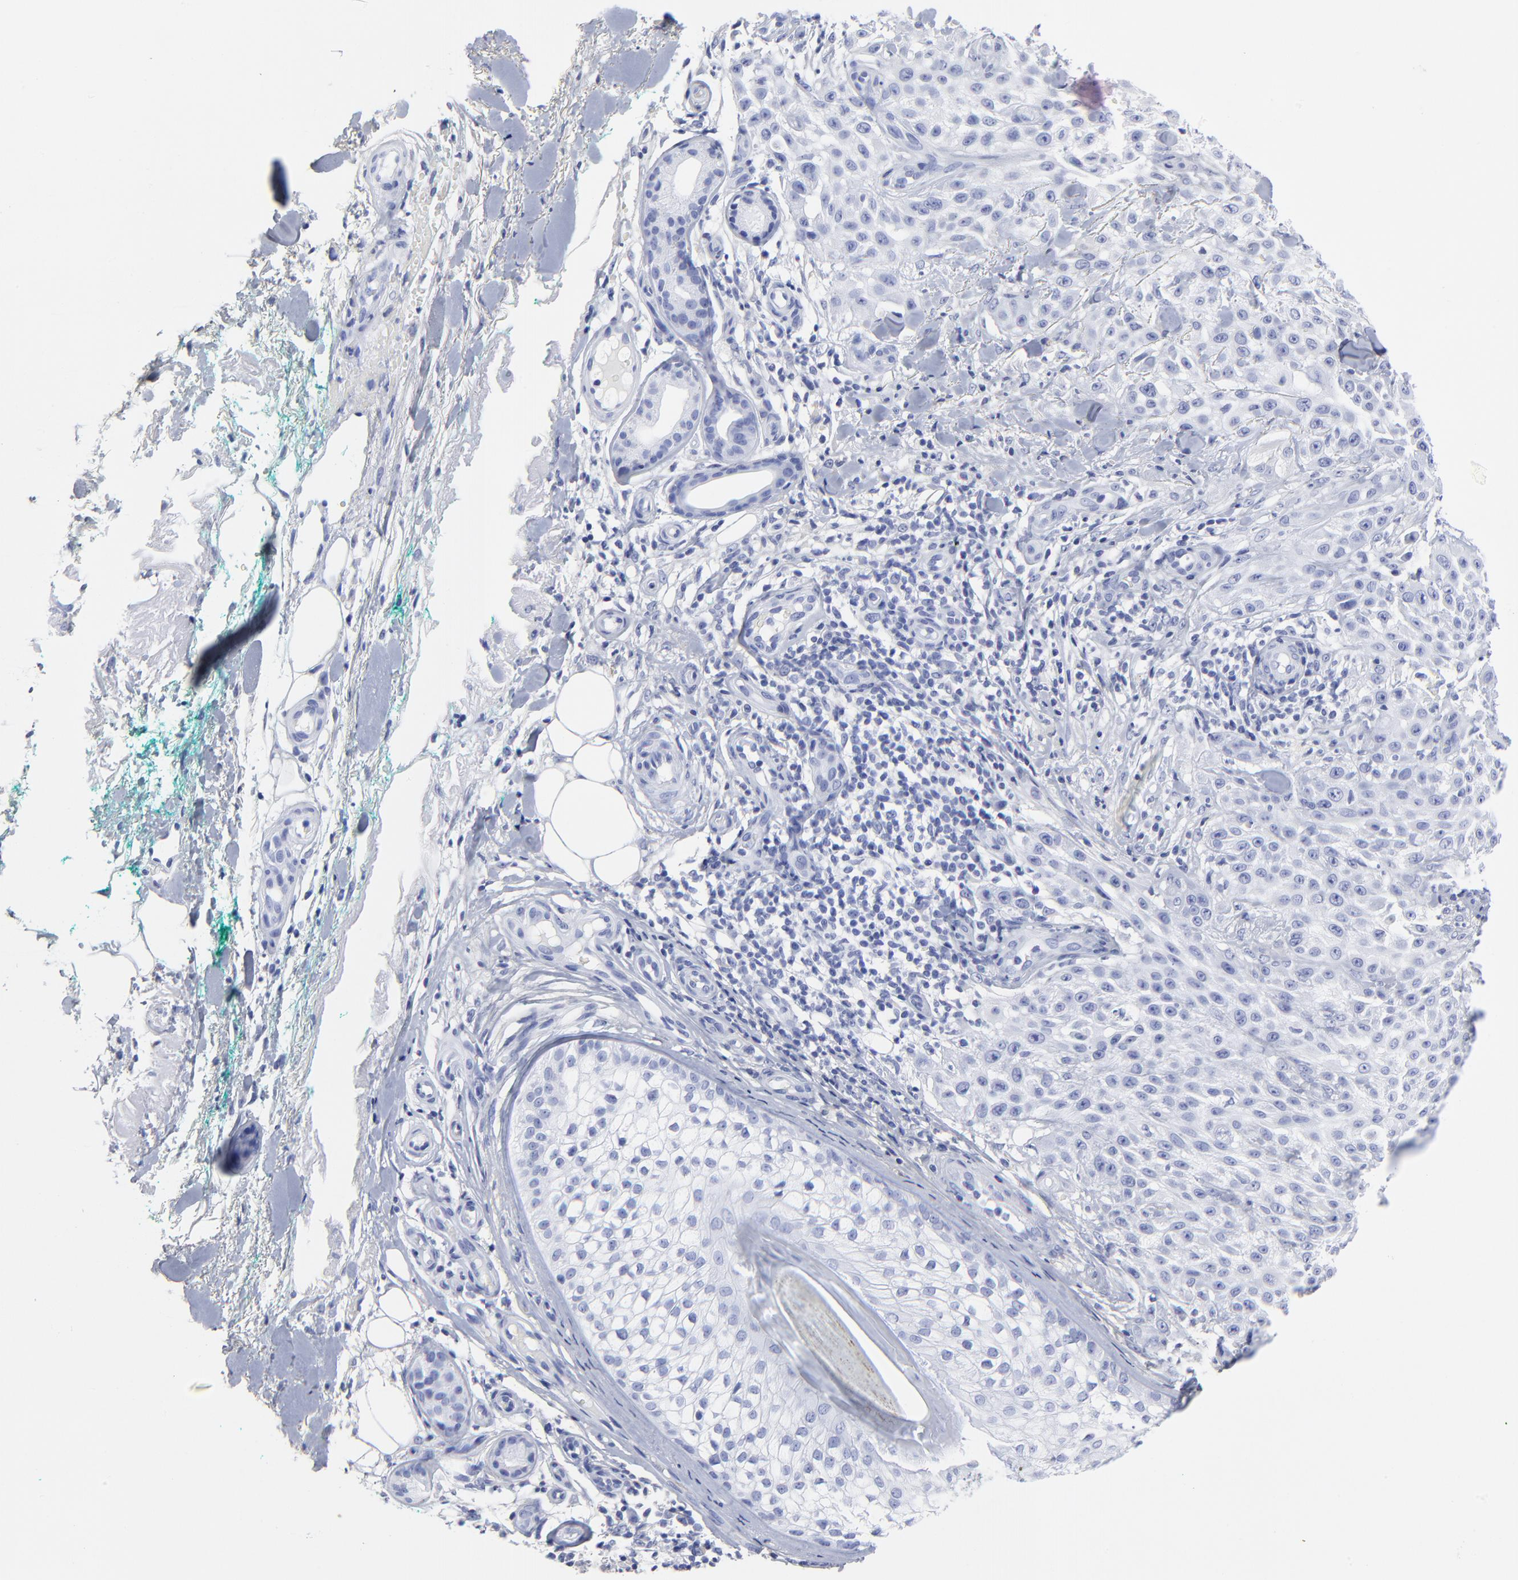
{"staining": {"intensity": "negative", "quantity": "none", "location": "none"}, "tissue": "skin cancer", "cell_type": "Tumor cells", "image_type": "cancer", "snomed": [{"axis": "morphology", "description": "Squamous cell carcinoma, NOS"}, {"axis": "topography", "description": "Skin"}], "caption": "Tumor cells are negative for protein expression in human skin squamous cell carcinoma.", "gene": "DCN", "patient": {"sex": "female", "age": 42}}